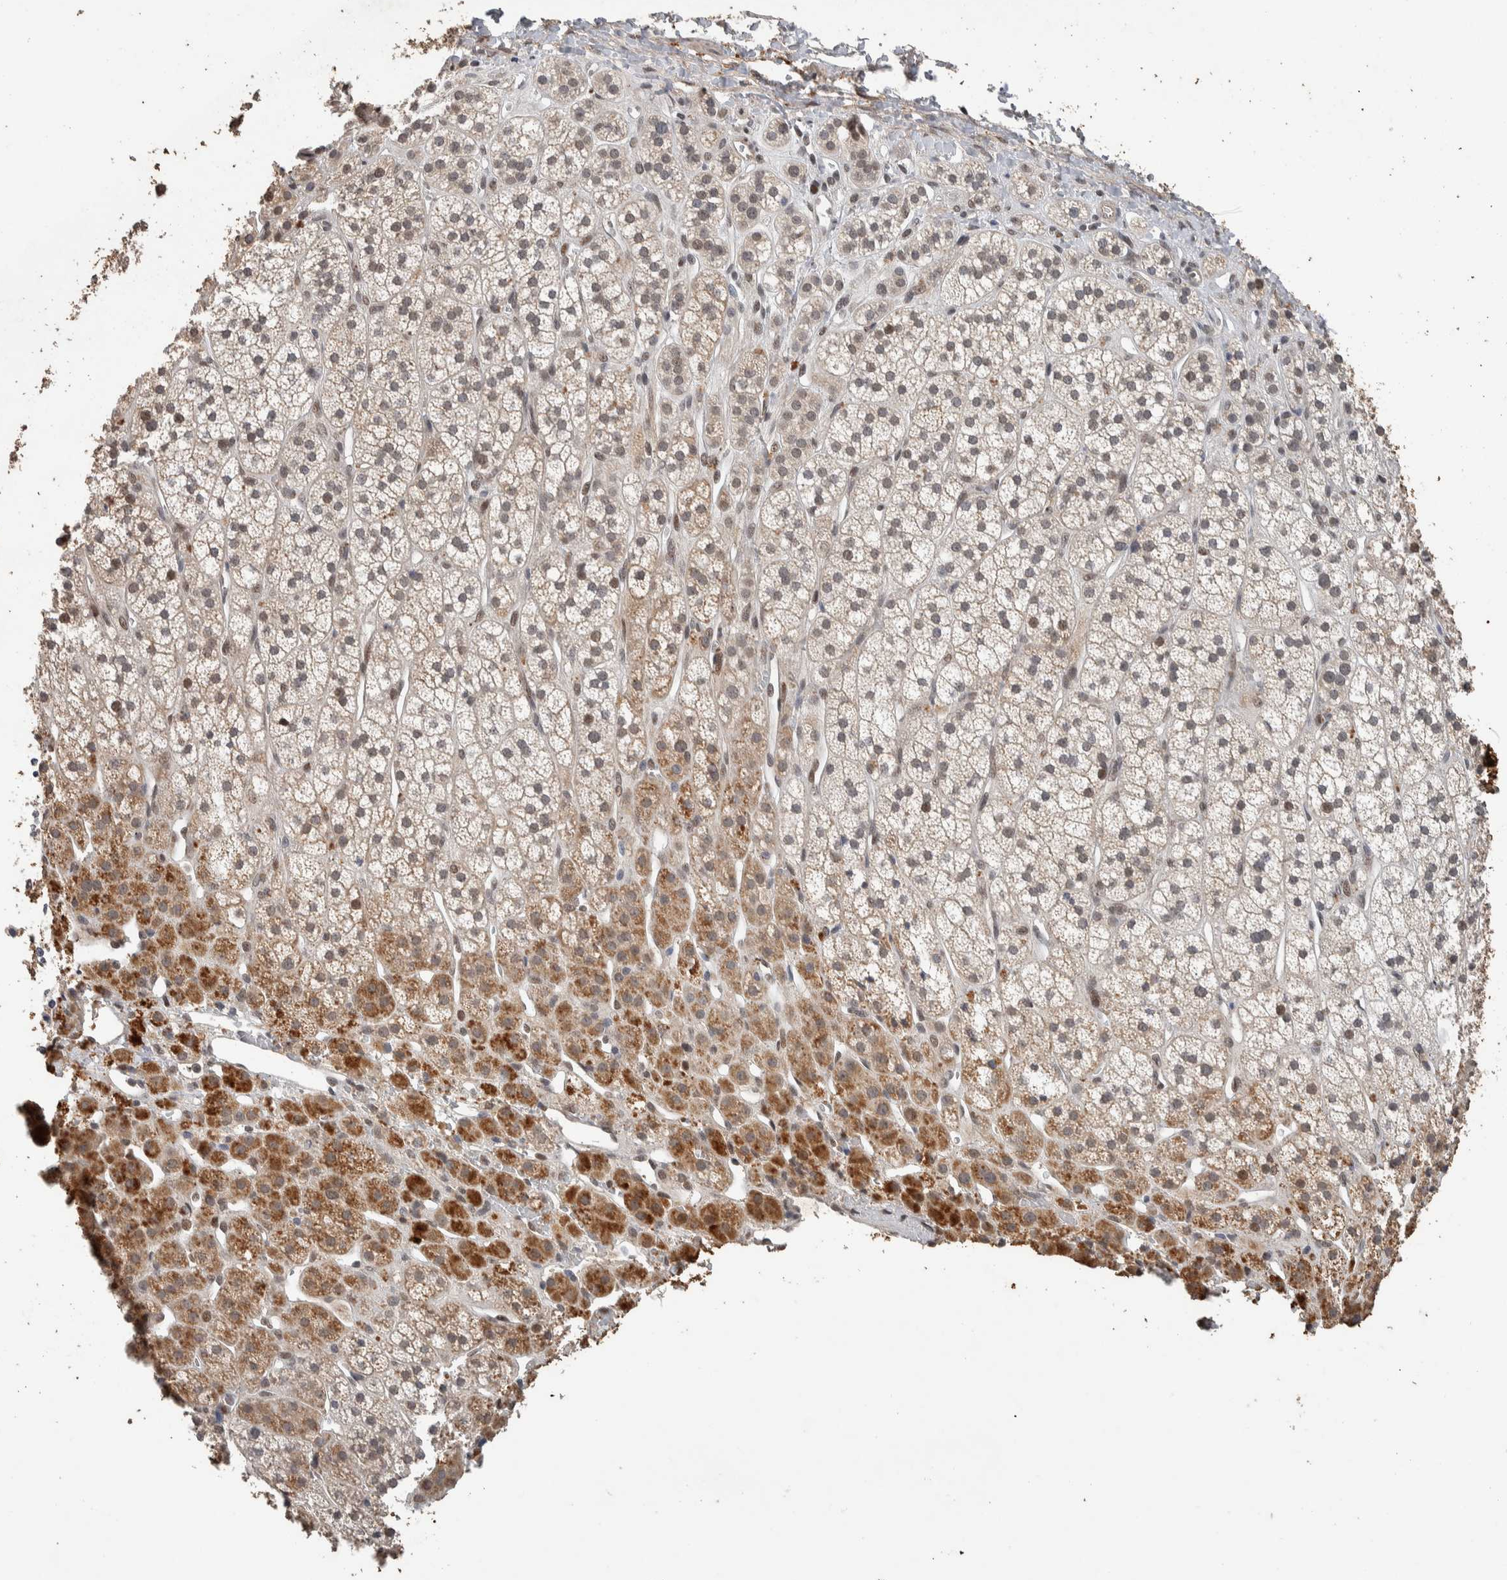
{"staining": {"intensity": "moderate", "quantity": ">75%", "location": "cytoplasmic/membranous"}, "tissue": "adrenal gland", "cell_type": "Glandular cells", "image_type": "normal", "snomed": [{"axis": "morphology", "description": "Normal tissue, NOS"}, {"axis": "topography", "description": "Adrenal gland"}], "caption": "An image of adrenal gland stained for a protein shows moderate cytoplasmic/membranous brown staining in glandular cells. (IHC, brightfield microscopy, high magnification).", "gene": "CYSRT1", "patient": {"sex": "male", "age": 56}}